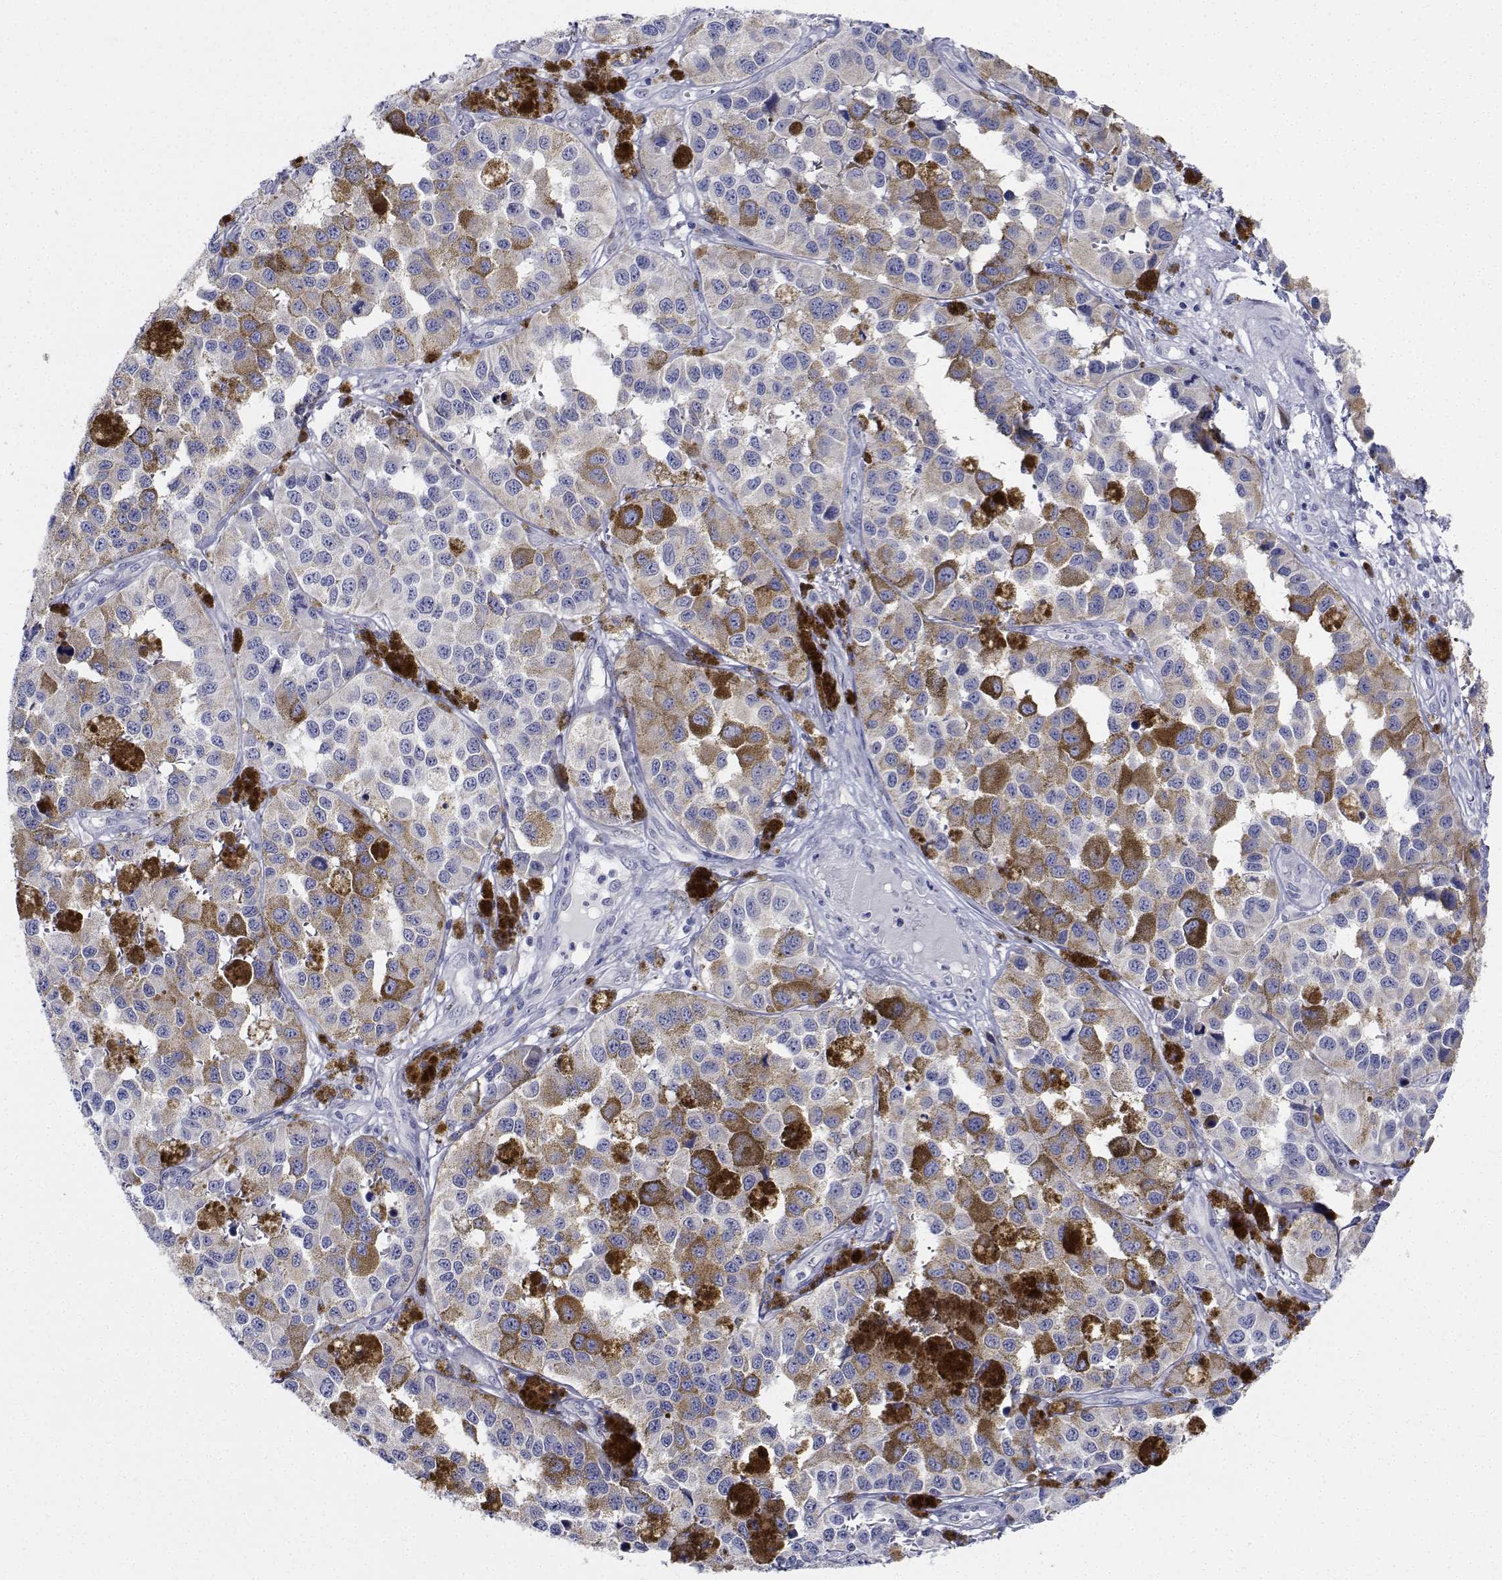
{"staining": {"intensity": "negative", "quantity": "none", "location": "none"}, "tissue": "melanoma", "cell_type": "Tumor cells", "image_type": "cancer", "snomed": [{"axis": "morphology", "description": "Malignant melanoma, NOS"}, {"axis": "topography", "description": "Skin"}], "caption": "Immunohistochemistry (IHC) of melanoma reveals no expression in tumor cells.", "gene": "CDHR3", "patient": {"sex": "female", "age": 58}}